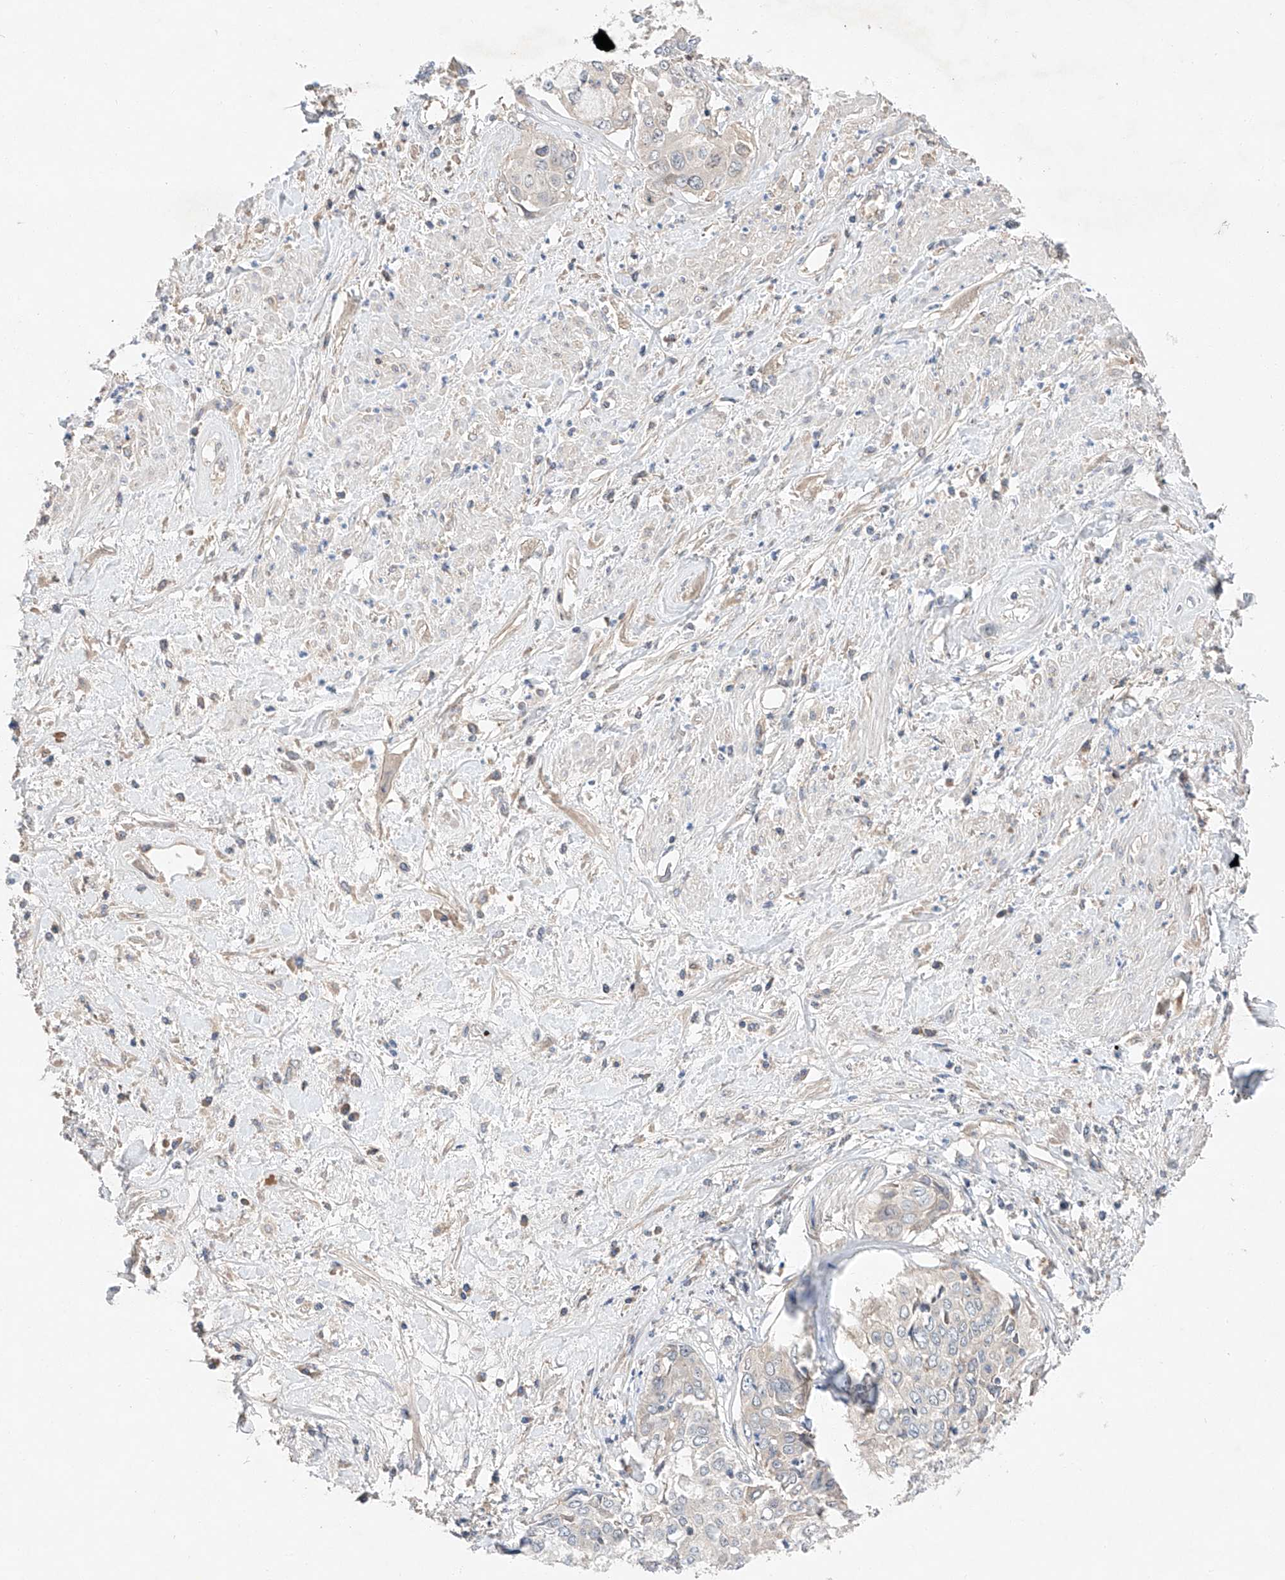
{"staining": {"intensity": "negative", "quantity": "none", "location": "none"}, "tissue": "cervical cancer", "cell_type": "Tumor cells", "image_type": "cancer", "snomed": [{"axis": "morphology", "description": "Squamous cell carcinoma, NOS"}, {"axis": "topography", "description": "Cervix"}], "caption": "High magnification brightfield microscopy of cervical cancer stained with DAB (3,3'-diaminobenzidine) (brown) and counterstained with hematoxylin (blue): tumor cells show no significant expression.", "gene": "RUSC1", "patient": {"sex": "female", "age": 31}}